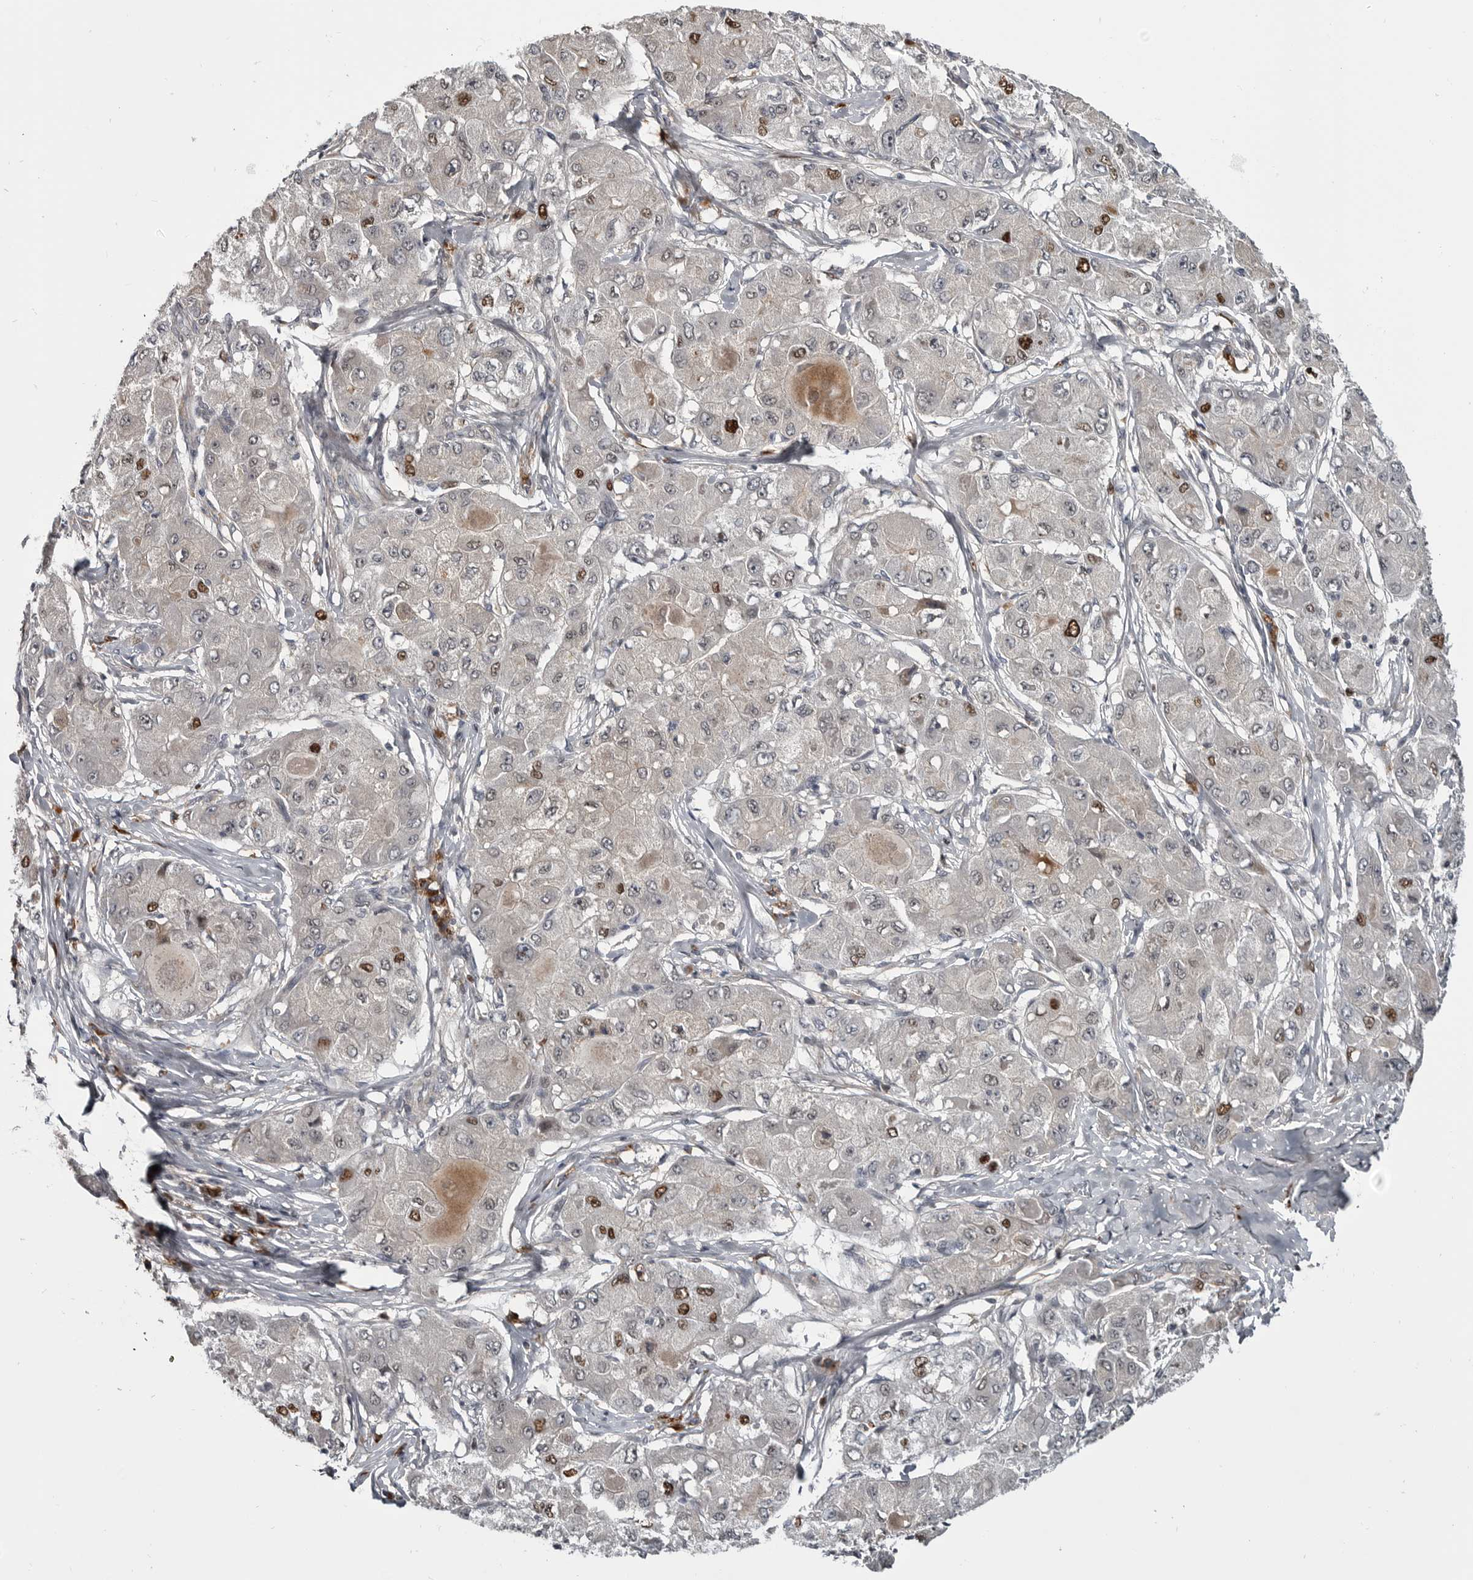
{"staining": {"intensity": "moderate", "quantity": "25%-75%", "location": "cytoplasmic/membranous,nuclear"}, "tissue": "liver cancer", "cell_type": "Tumor cells", "image_type": "cancer", "snomed": [{"axis": "morphology", "description": "Carcinoma, Hepatocellular, NOS"}, {"axis": "topography", "description": "Liver"}], "caption": "Immunohistochemical staining of human liver cancer (hepatocellular carcinoma) demonstrates medium levels of moderate cytoplasmic/membranous and nuclear staining in about 25%-75% of tumor cells.", "gene": "ZNF277", "patient": {"sex": "male", "age": 80}}